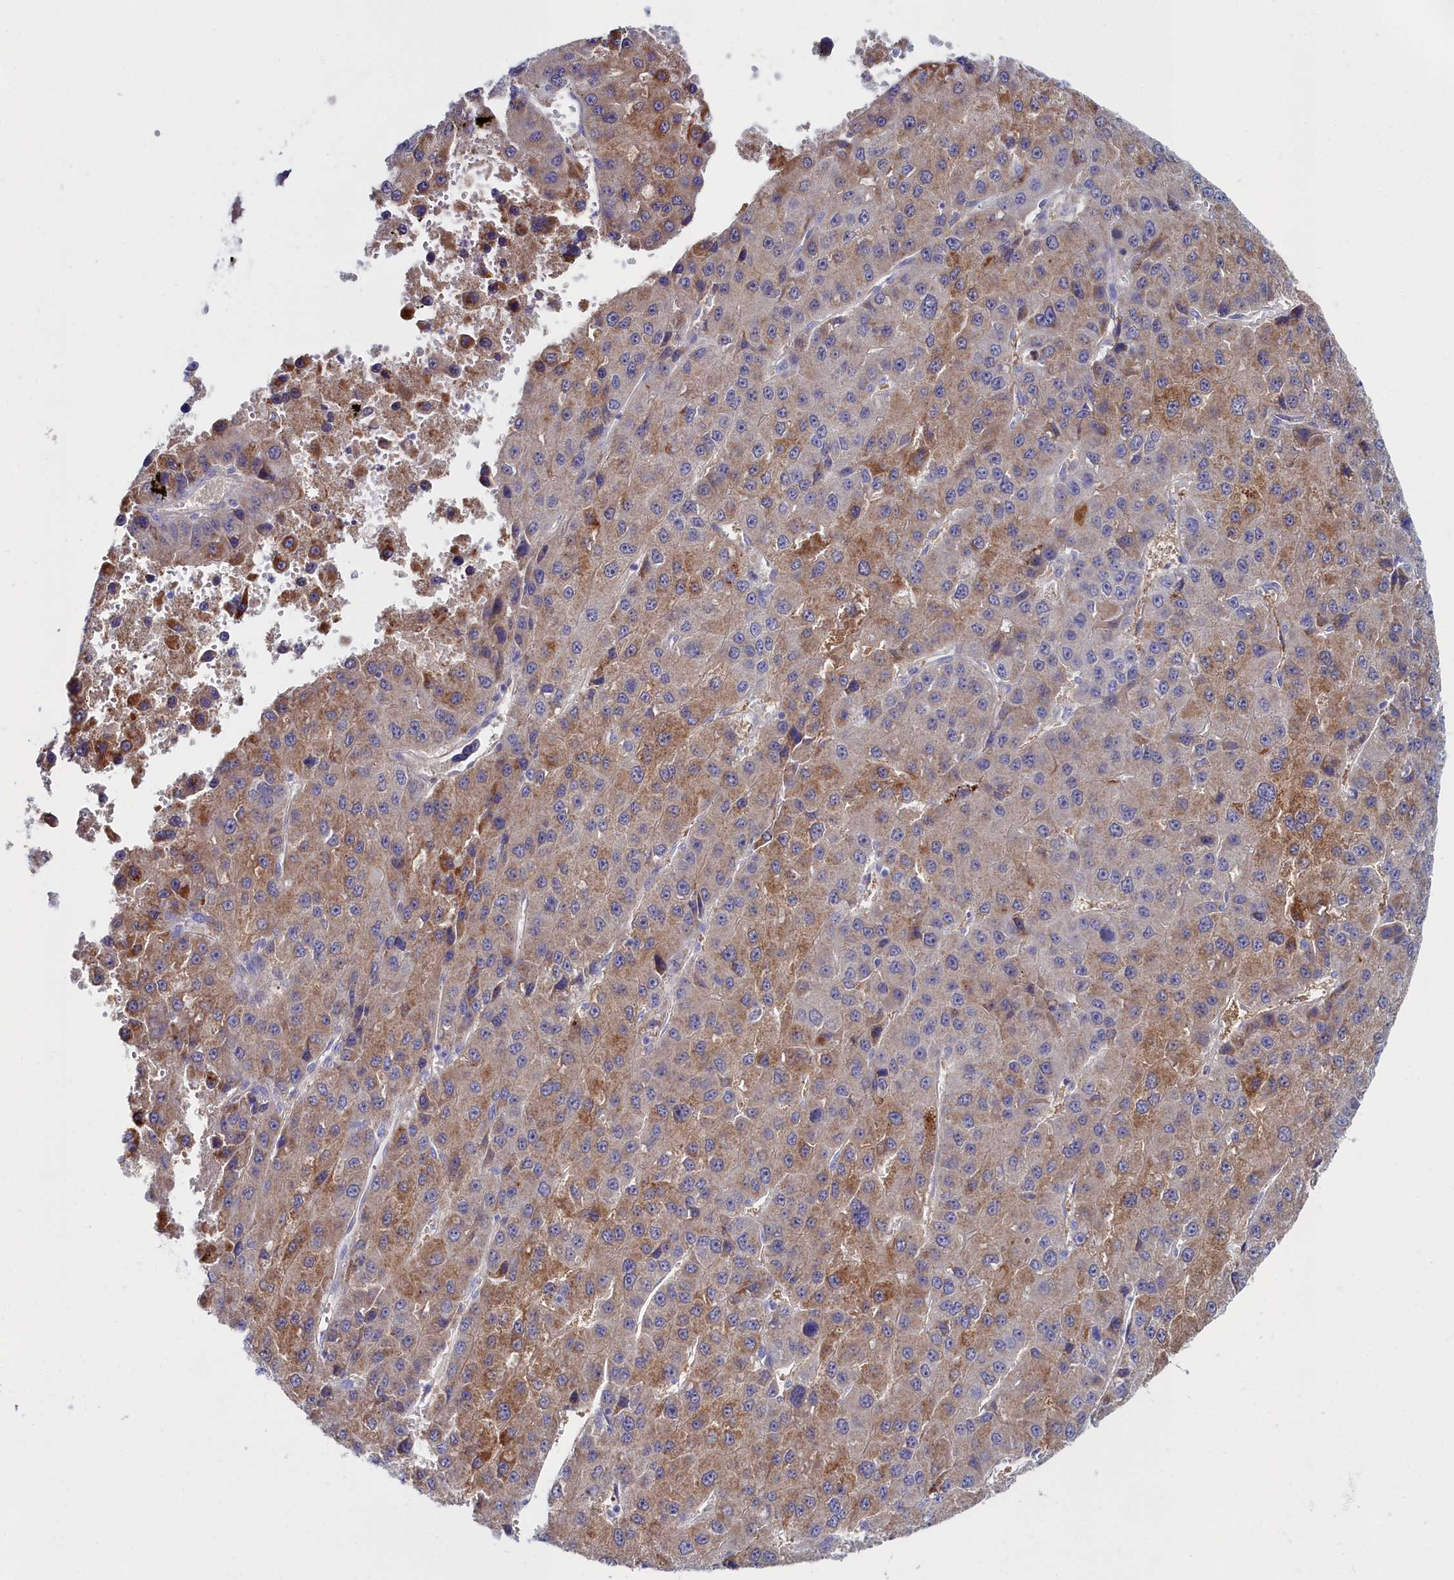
{"staining": {"intensity": "moderate", "quantity": "25%-75%", "location": "cytoplasmic/membranous"}, "tissue": "liver cancer", "cell_type": "Tumor cells", "image_type": "cancer", "snomed": [{"axis": "morphology", "description": "Carcinoma, Hepatocellular, NOS"}, {"axis": "topography", "description": "Liver"}], "caption": "Hepatocellular carcinoma (liver) stained with a brown dye displays moderate cytoplasmic/membranous positive positivity in approximately 25%-75% of tumor cells.", "gene": "SLC49A3", "patient": {"sex": "female", "age": 73}}